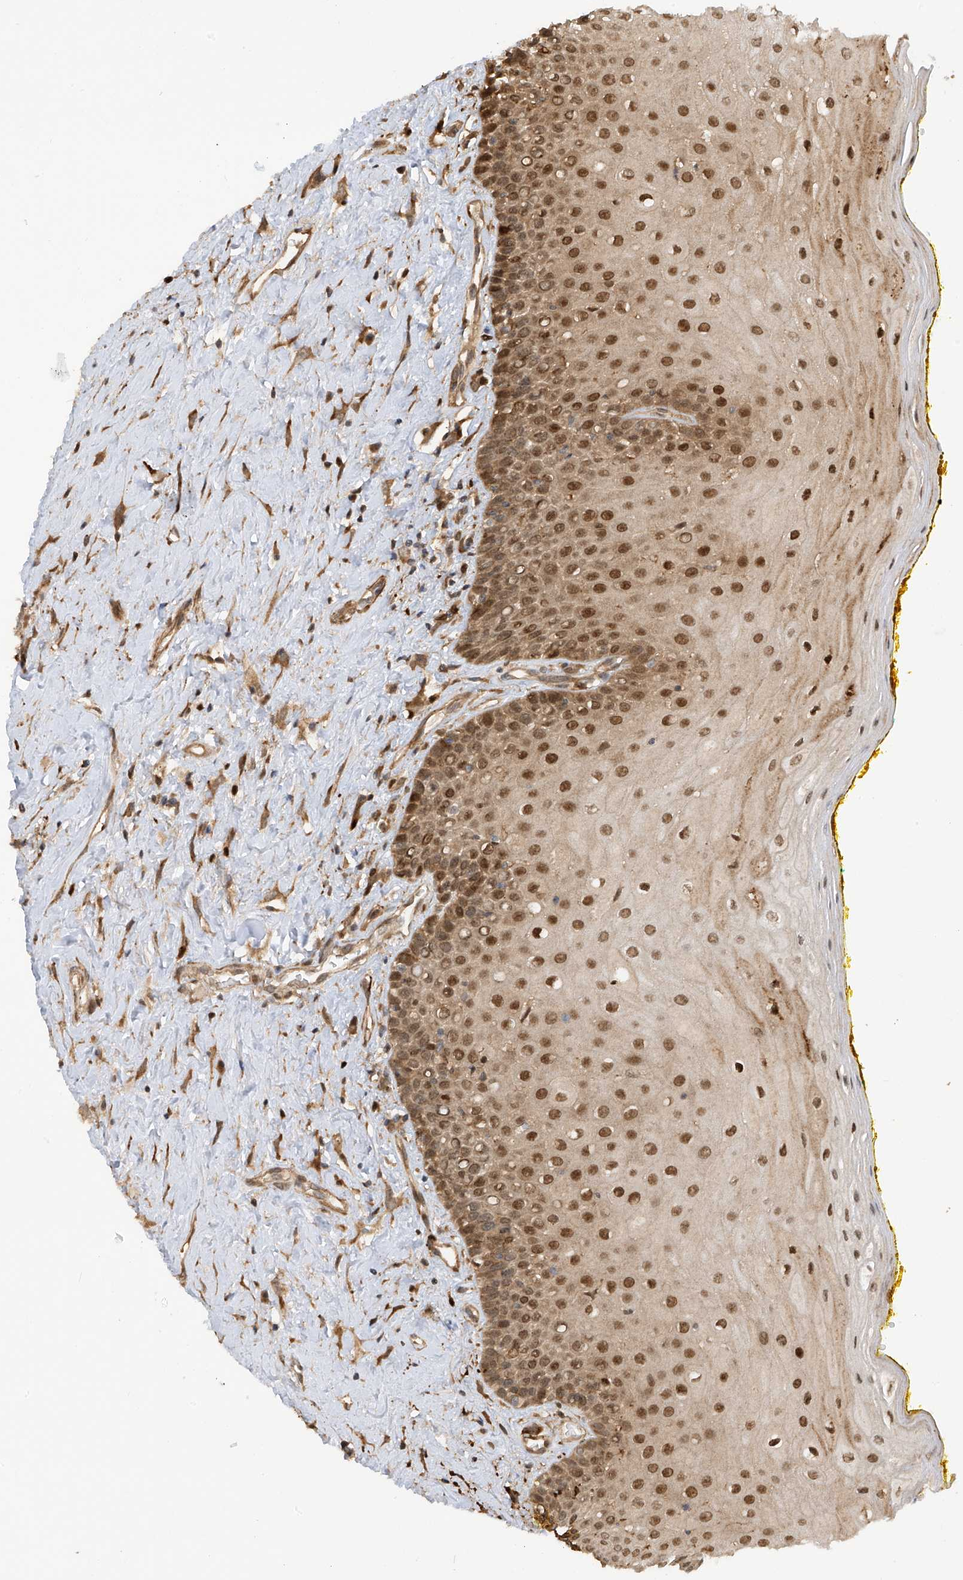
{"staining": {"intensity": "moderate", "quantity": ">75%", "location": "cytoplasmic/membranous,nuclear"}, "tissue": "oral mucosa", "cell_type": "Squamous epithelial cells", "image_type": "normal", "snomed": [{"axis": "morphology", "description": "Normal tissue, NOS"}, {"axis": "morphology", "description": "Squamous cell carcinoma, NOS"}, {"axis": "topography", "description": "Oral tissue"}, {"axis": "topography", "description": "Head-Neck"}], "caption": "Approximately >75% of squamous epithelial cells in normal oral mucosa reveal moderate cytoplasmic/membranous,nuclear protein expression as visualized by brown immunohistochemical staining.", "gene": "ATAD2B", "patient": {"sex": "female", "age": 70}}